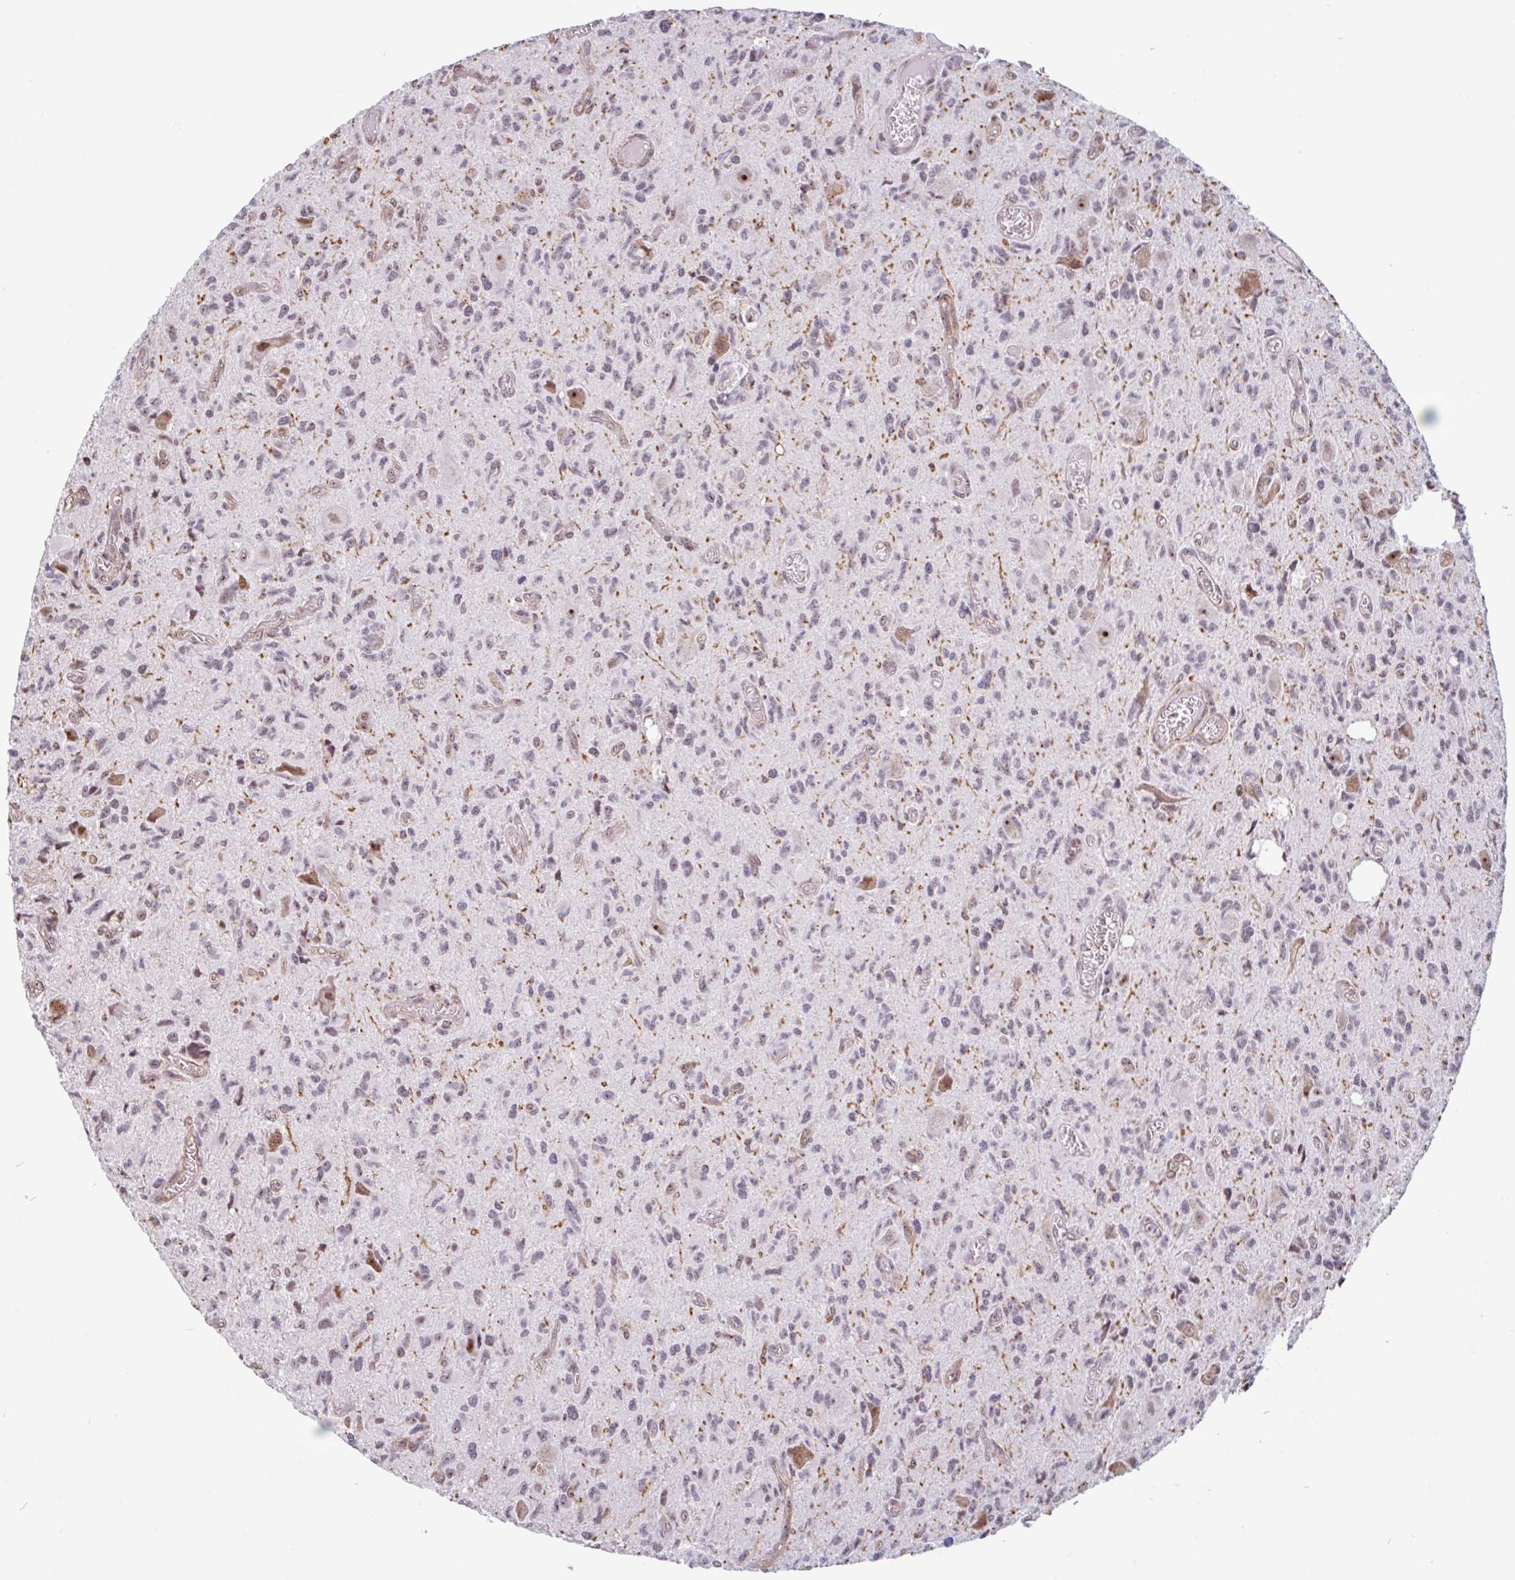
{"staining": {"intensity": "weak", "quantity": "<25%", "location": "nuclear"}, "tissue": "glioma", "cell_type": "Tumor cells", "image_type": "cancer", "snomed": [{"axis": "morphology", "description": "Glioma, malignant, High grade"}, {"axis": "topography", "description": "Brain"}], "caption": "Immunohistochemistry (IHC) histopathology image of neoplastic tissue: human glioma stained with DAB exhibits no significant protein staining in tumor cells.", "gene": "ZNF689", "patient": {"sex": "male", "age": 76}}